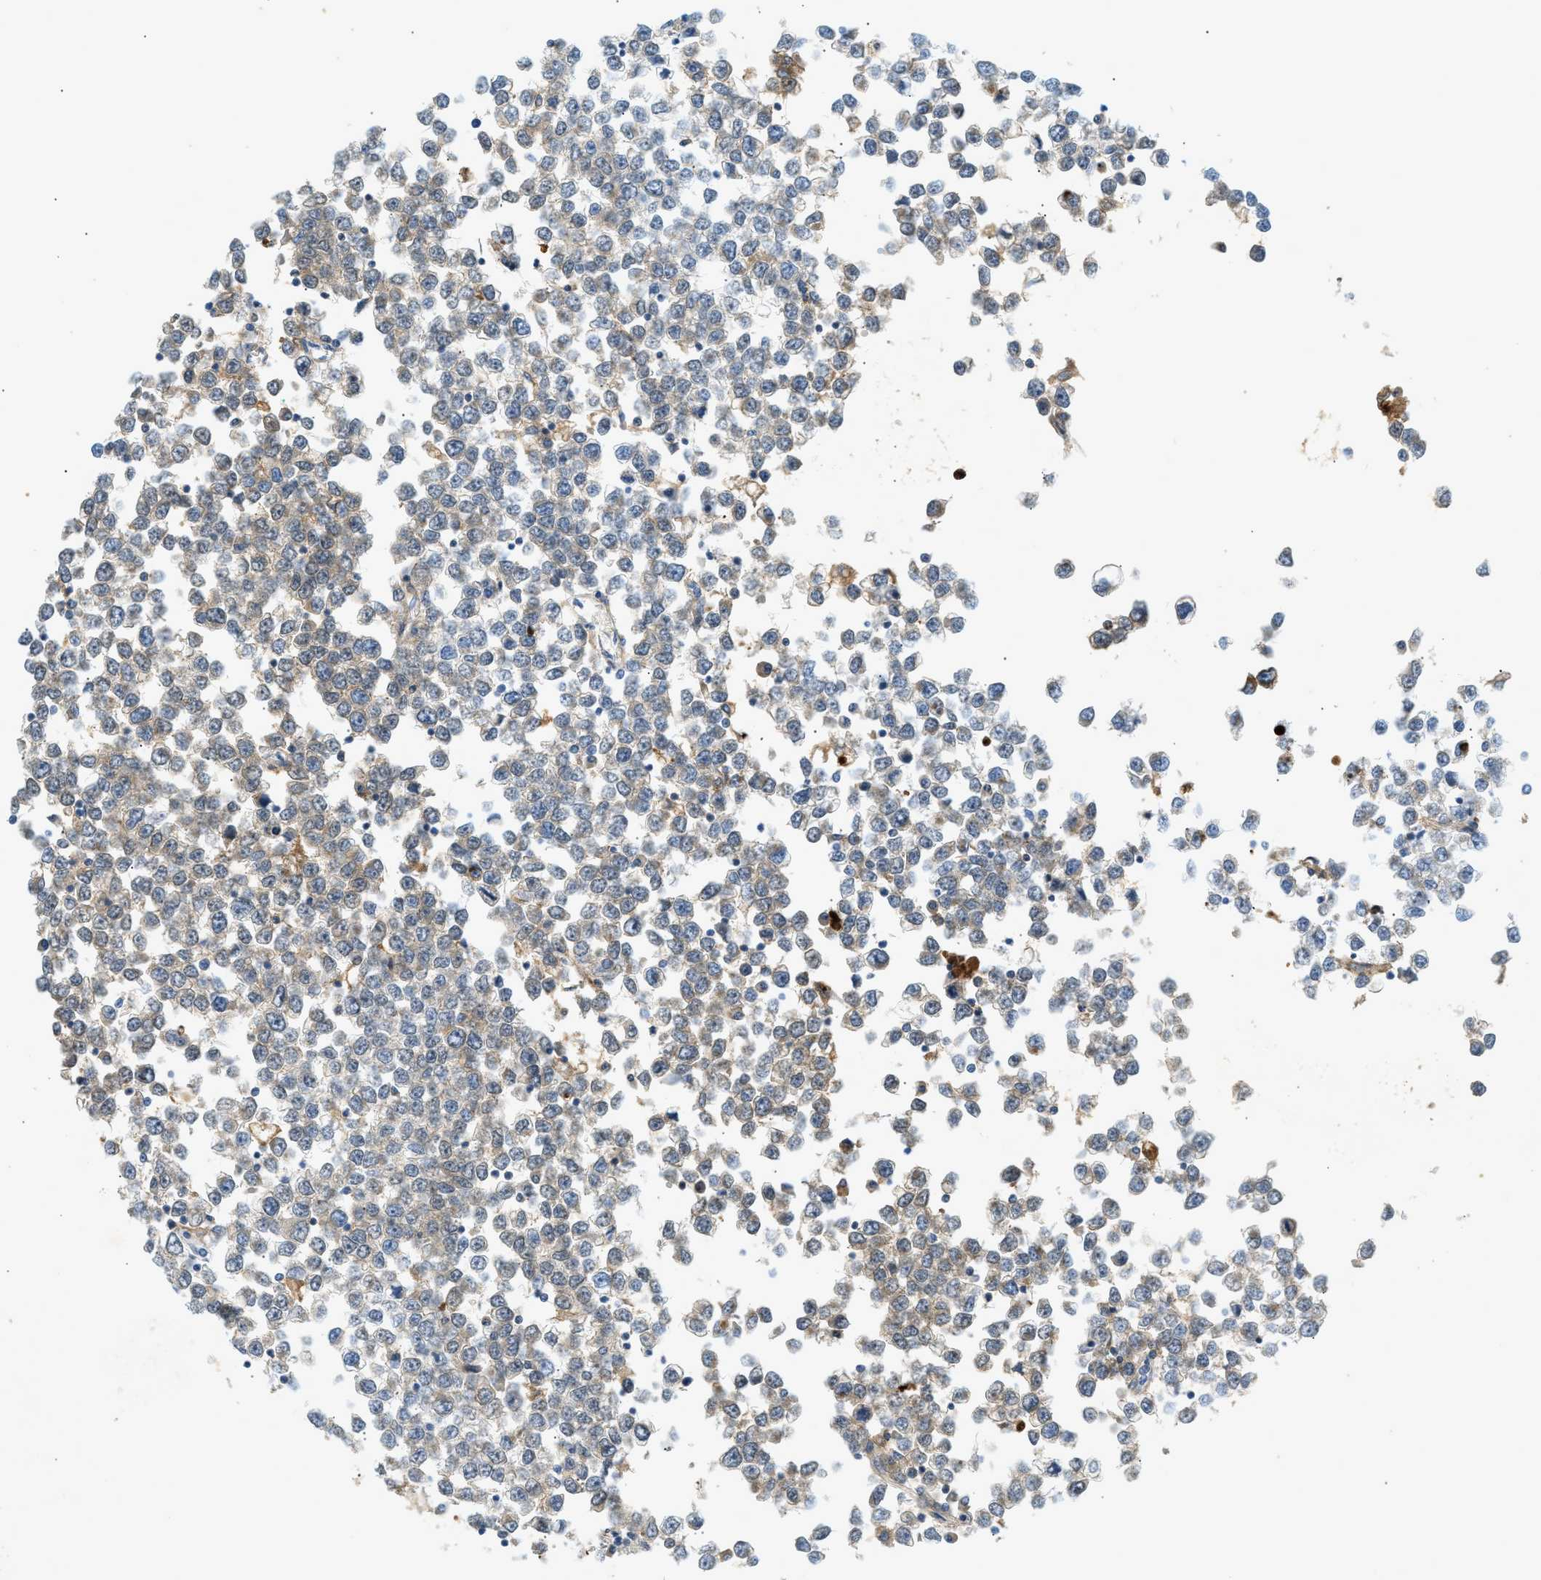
{"staining": {"intensity": "weak", "quantity": "25%-75%", "location": "cytoplasmic/membranous"}, "tissue": "testis cancer", "cell_type": "Tumor cells", "image_type": "cancer", "snomed": [{"axis": "morphology", "description": "Seminoma, NOS"}, {"axis": "topography", "description": "Testis"}], "caption": "Tumor cells demonstrate weak cytoplasmic/membranous expression in approximately 25%-75% of cells in testis seminoma. The protein is stained brown, and the nuclei are stained in blue (DAB (3,3'-diaminobenzidine) IHC with brightfield microscopy, high magnification).", "gene": "F2", "patient": {"sex": "male", "age": 65}}